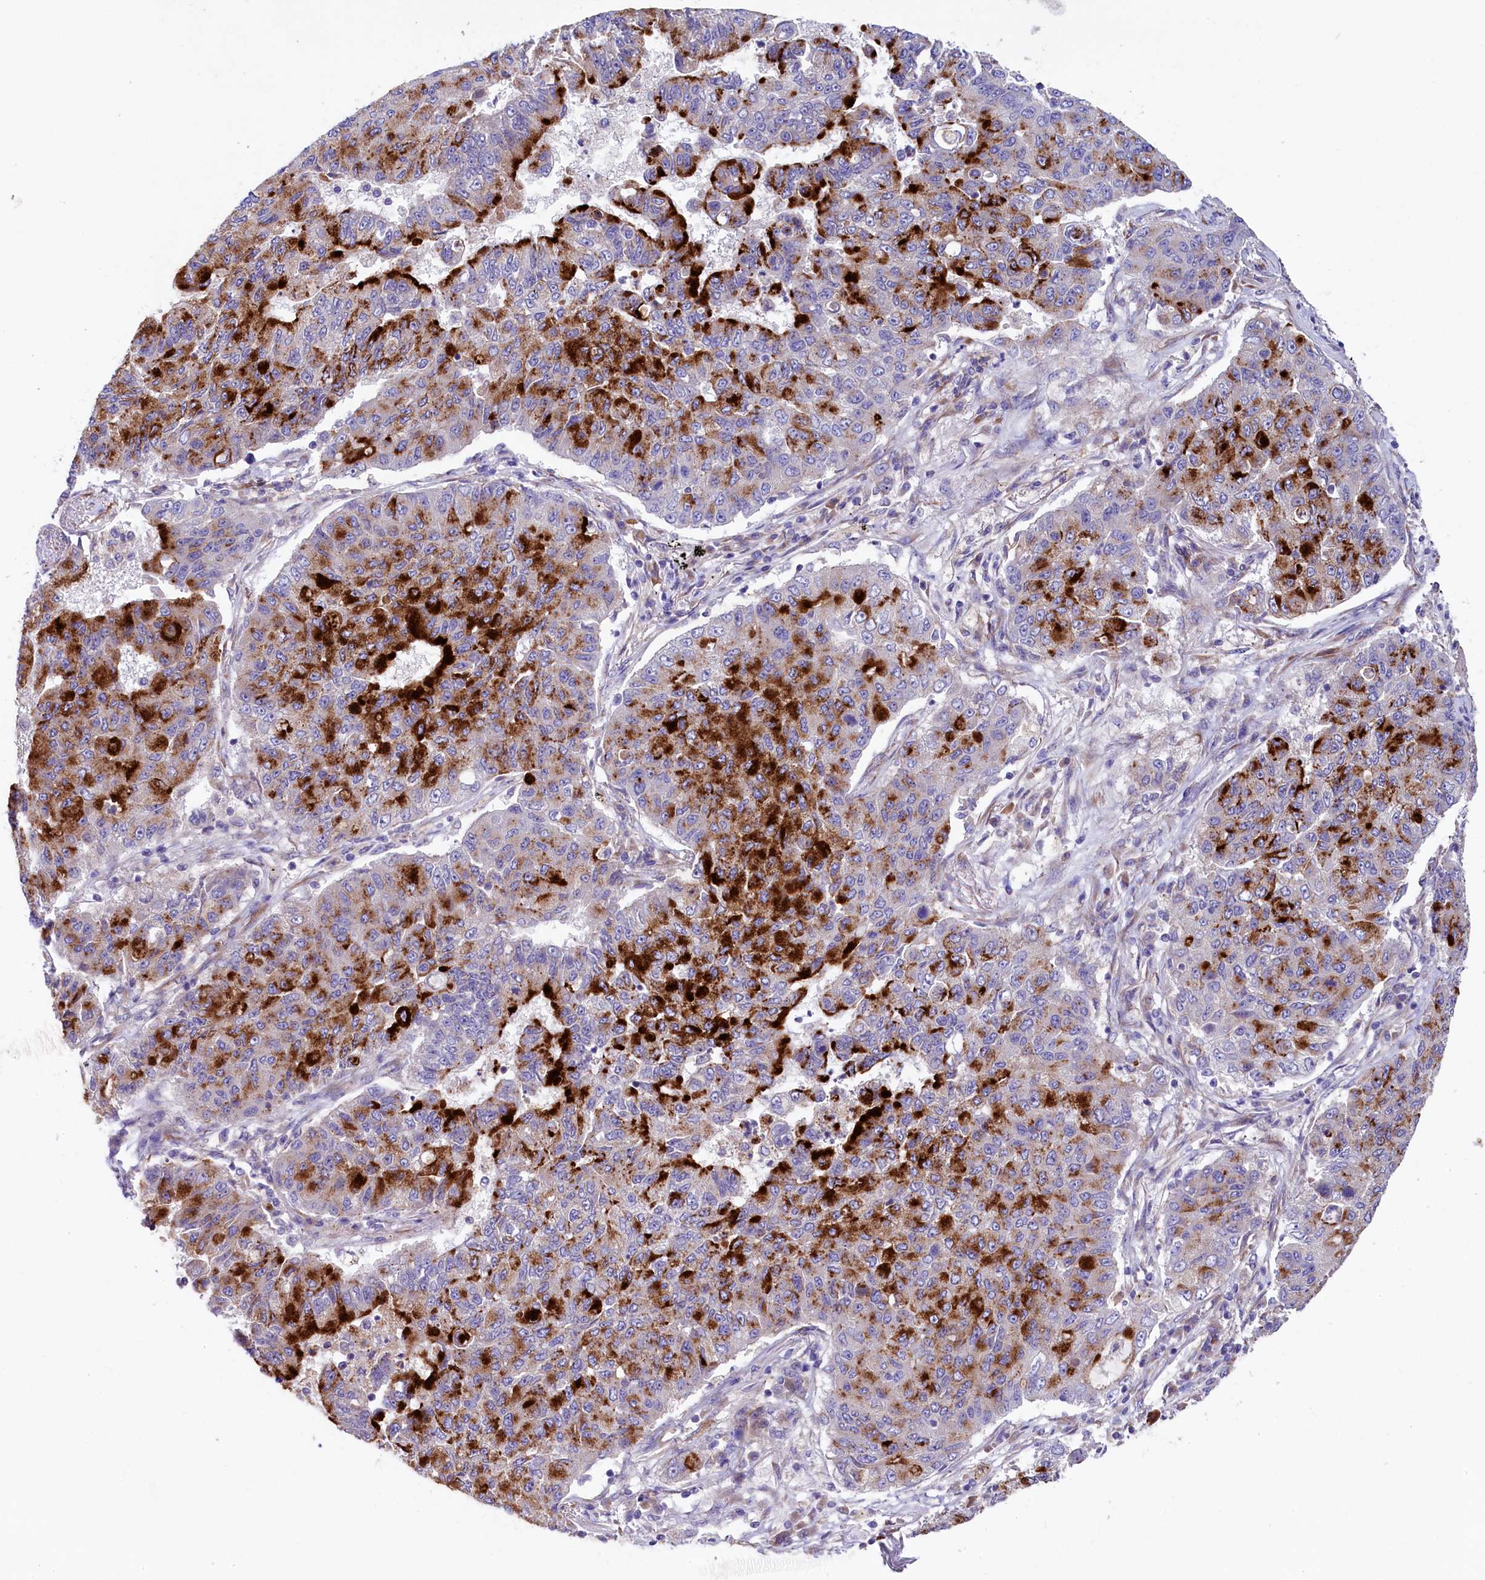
{"staining": {"intensity": "strong", "quantity": "25%-75%", "location": "cytoplasmic/membranous"}, "tissue": "lung cancer", "cell_type": "Tumor cells", "image_type": "cancer", "snomed": [{"axis": "morphology", "description": "Squamous cell carcinoma, NOS"}, {"axis": "topography", "description": "Lung"}], "caption": "A brown stain labels strong cytoplasmic/membranous staining of a protein in squamous cell carcinoma (lung) tumor cells.", "gene": "GPR108", "patient": {"sex": "male", "age": 74}}